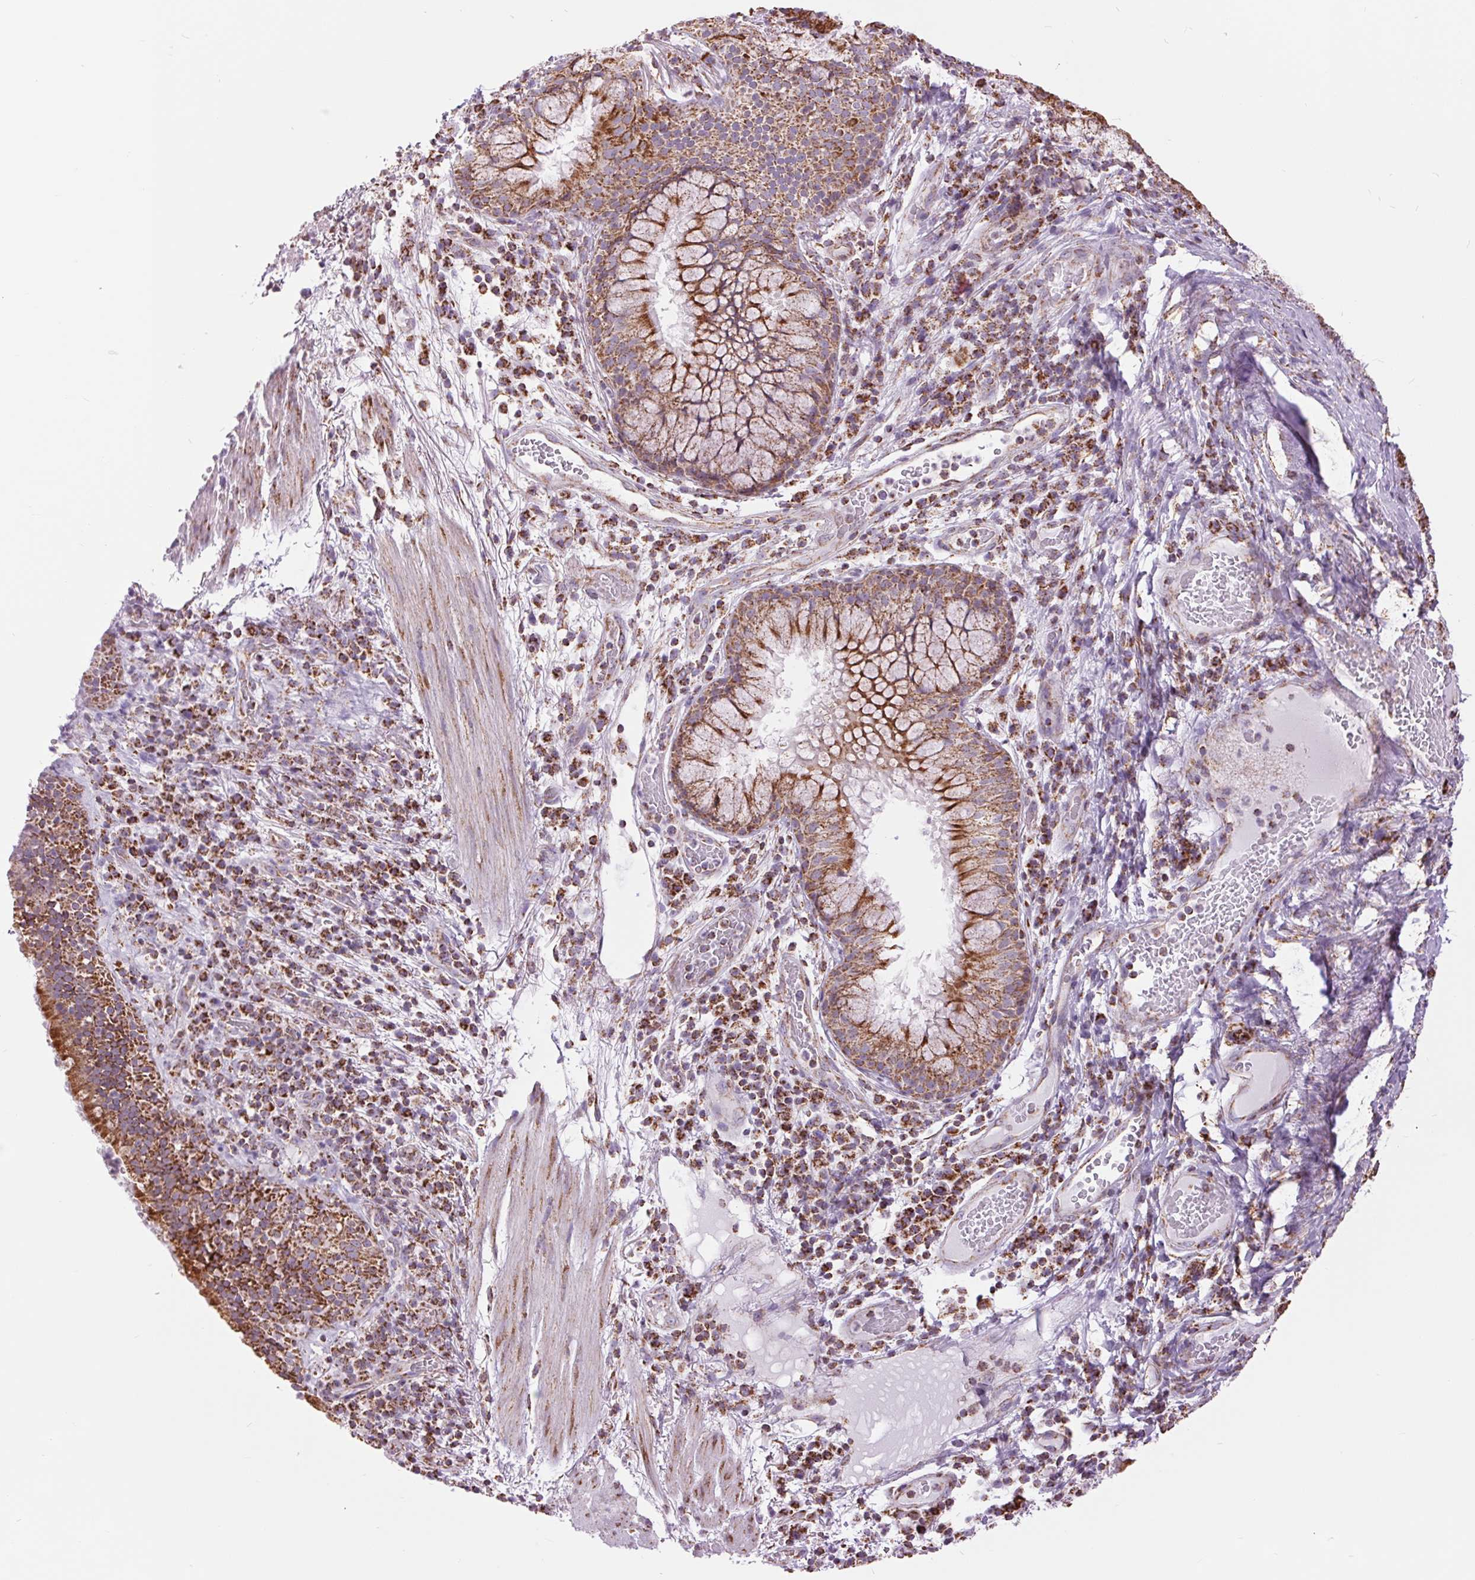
{"staining": {"intensity": "strong", "quantity": ">75%", "location": "cytoplasmic/membranous"}, "tissue": "bronchus", "cell_type": "Respiratory epithelial cells", "image_type": "normal", "snomed": [{"axis": "morphology", "description": "Normal tissue, NOS"}, {"axis": "topography", "description": "Lymph node"}, {"axis": "topography", "description": "Bronchus"}], "caption": "Strong cytoplasmic/membranous expression is appreciated in about >75% of respiratory epithelial cells in benign bronchus.", "gene": "ATP5PB", "patient": {"sex": "male", "age": 56}}